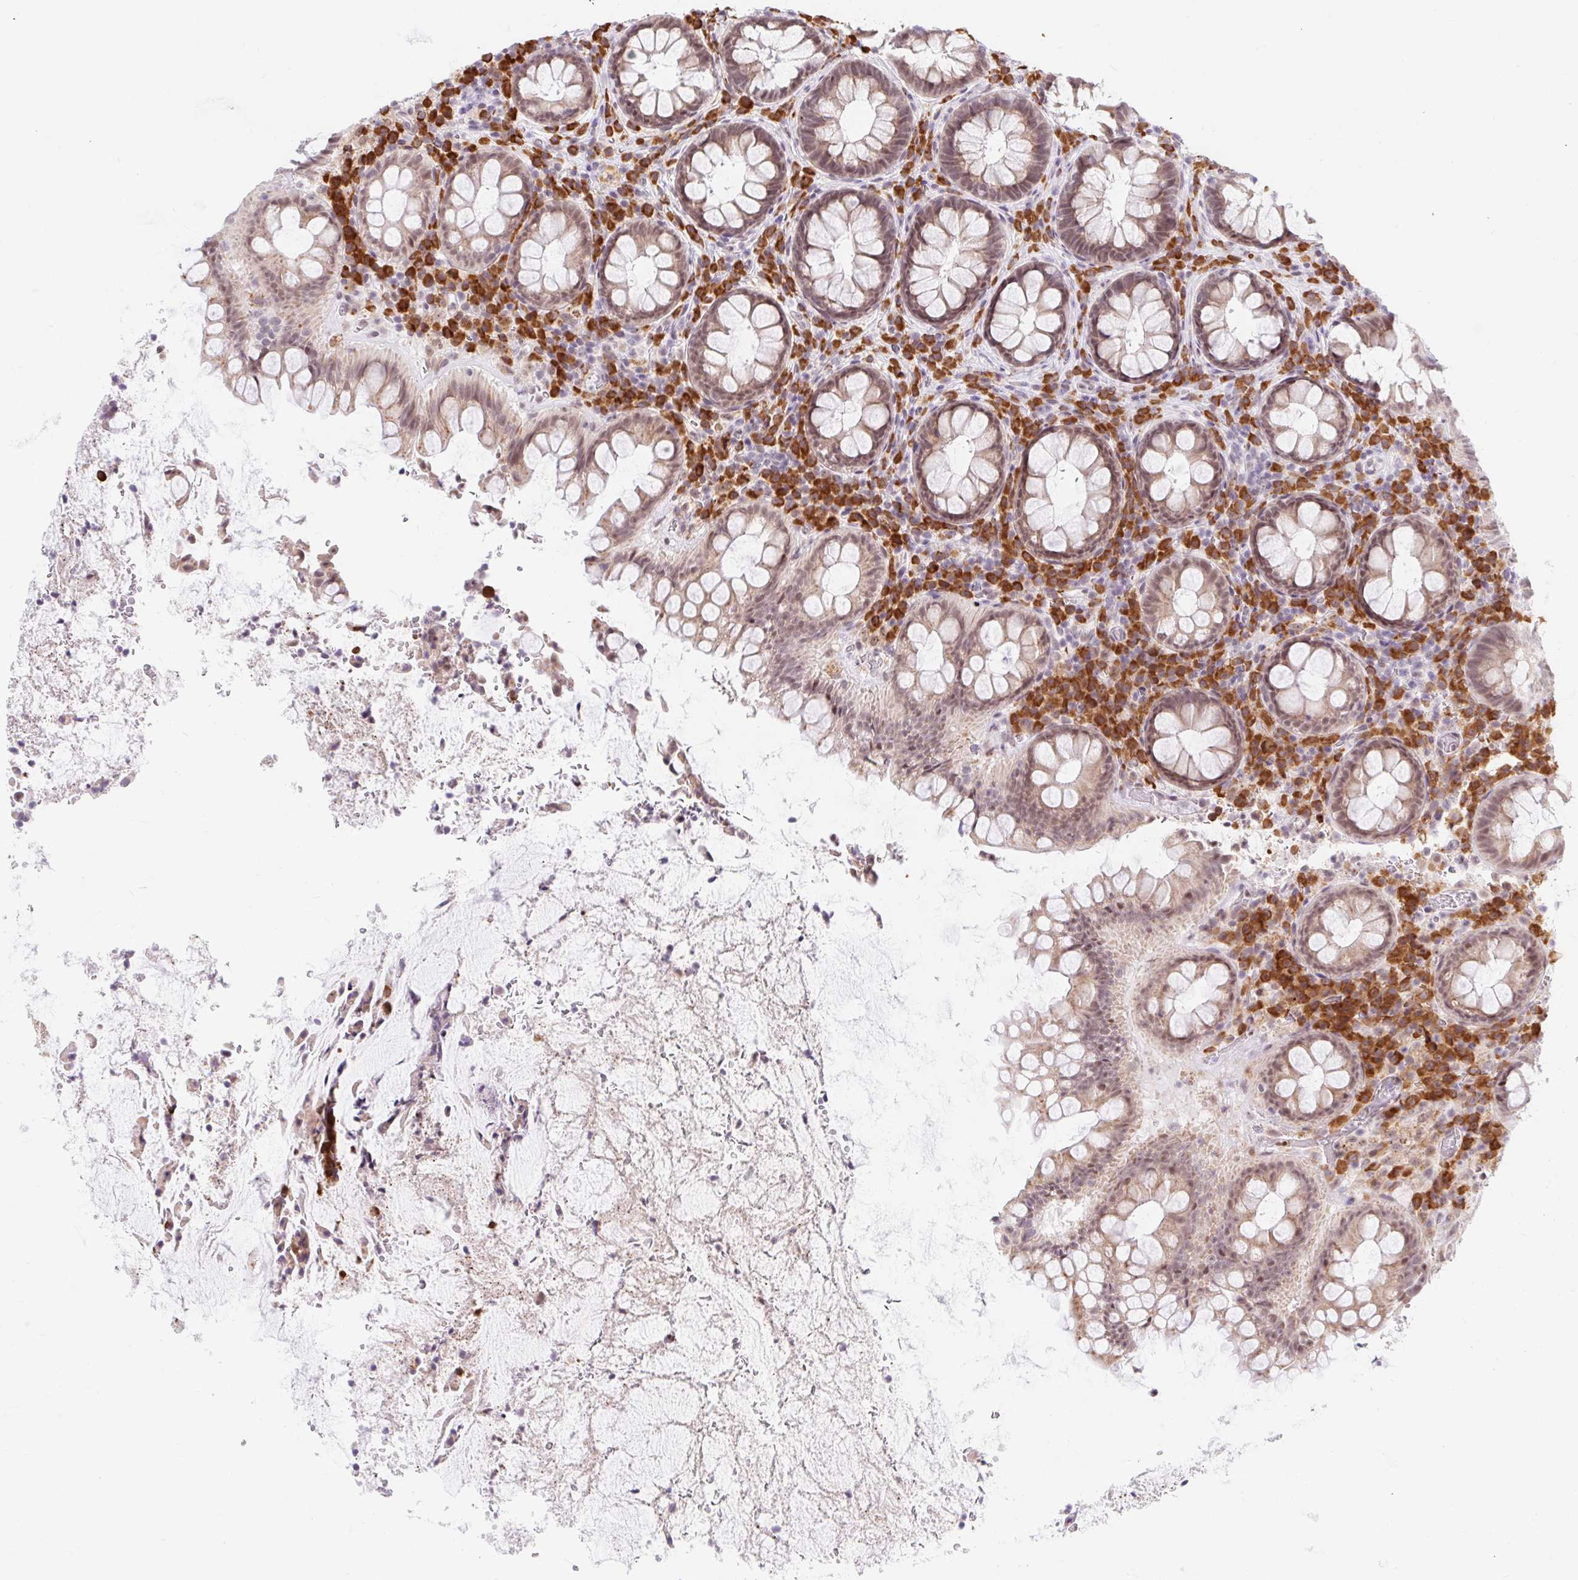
{"staining": {"intensity": "weak", "quantity": "<25%", "location": "cytoplasmic/membranous"}, "tissue": "rectum", "cell_type": "Glandular cells", "image_type": "normal", "snomed": [{"axis": "morphology", "description": "Normal tissue, NOS"}, {"axis": "topography", "description": "Rectum"}], "caption": "Immunohistochemistry of unremarkable rectum reveals no positivity in glandular cells. (Immunohistochemistry (ihc), brightfield microscopy, high magnification).", "gene": "SRSF10", "patient": {"sex": "female", "age": 69}}